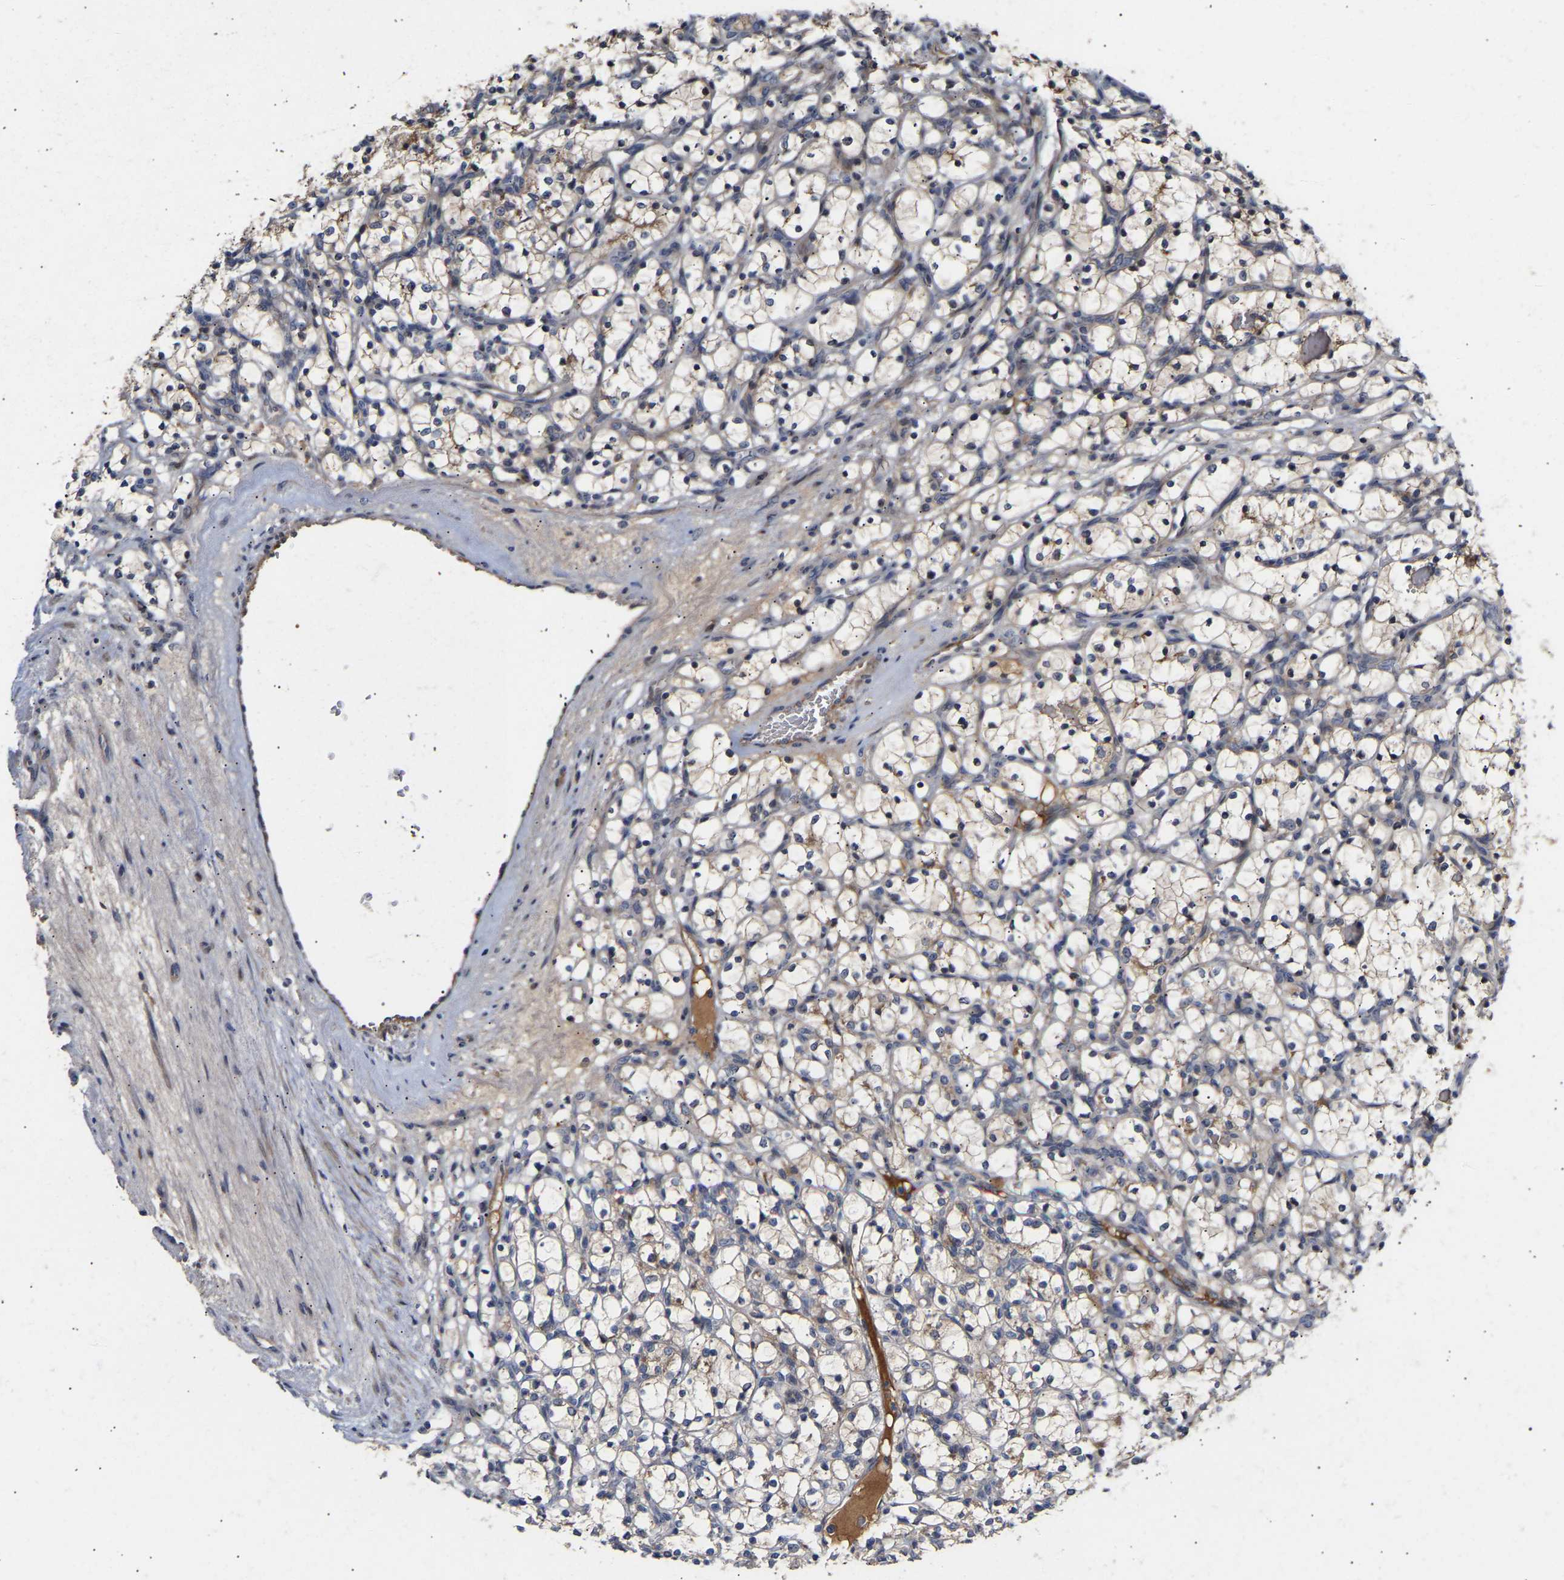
{"staining": {"intensity": "weak", "quantity": "<25%", "location": "cytoplasmic/membranous"}, "tissue": "renal cancer", "cell_type": "Tumor cells", "image_type": "cancer", "snomed": [{"axis": "morphology", "description": "Adenocarcinoma, NOS"}, {"axis": "topography", "description": "Kidney"}], "caption": "Protein analysis of renal cancer (adenocarcinoma) demonstrates no significant expression in tumor cells. The staining was performed using DAB to visualize the protein expression in brown, while the nuclei were stained in blue with hematoxylin (Magnification: 20x).", "gene": "KASH5", "patient": {"sex": "female", "age": 69}}